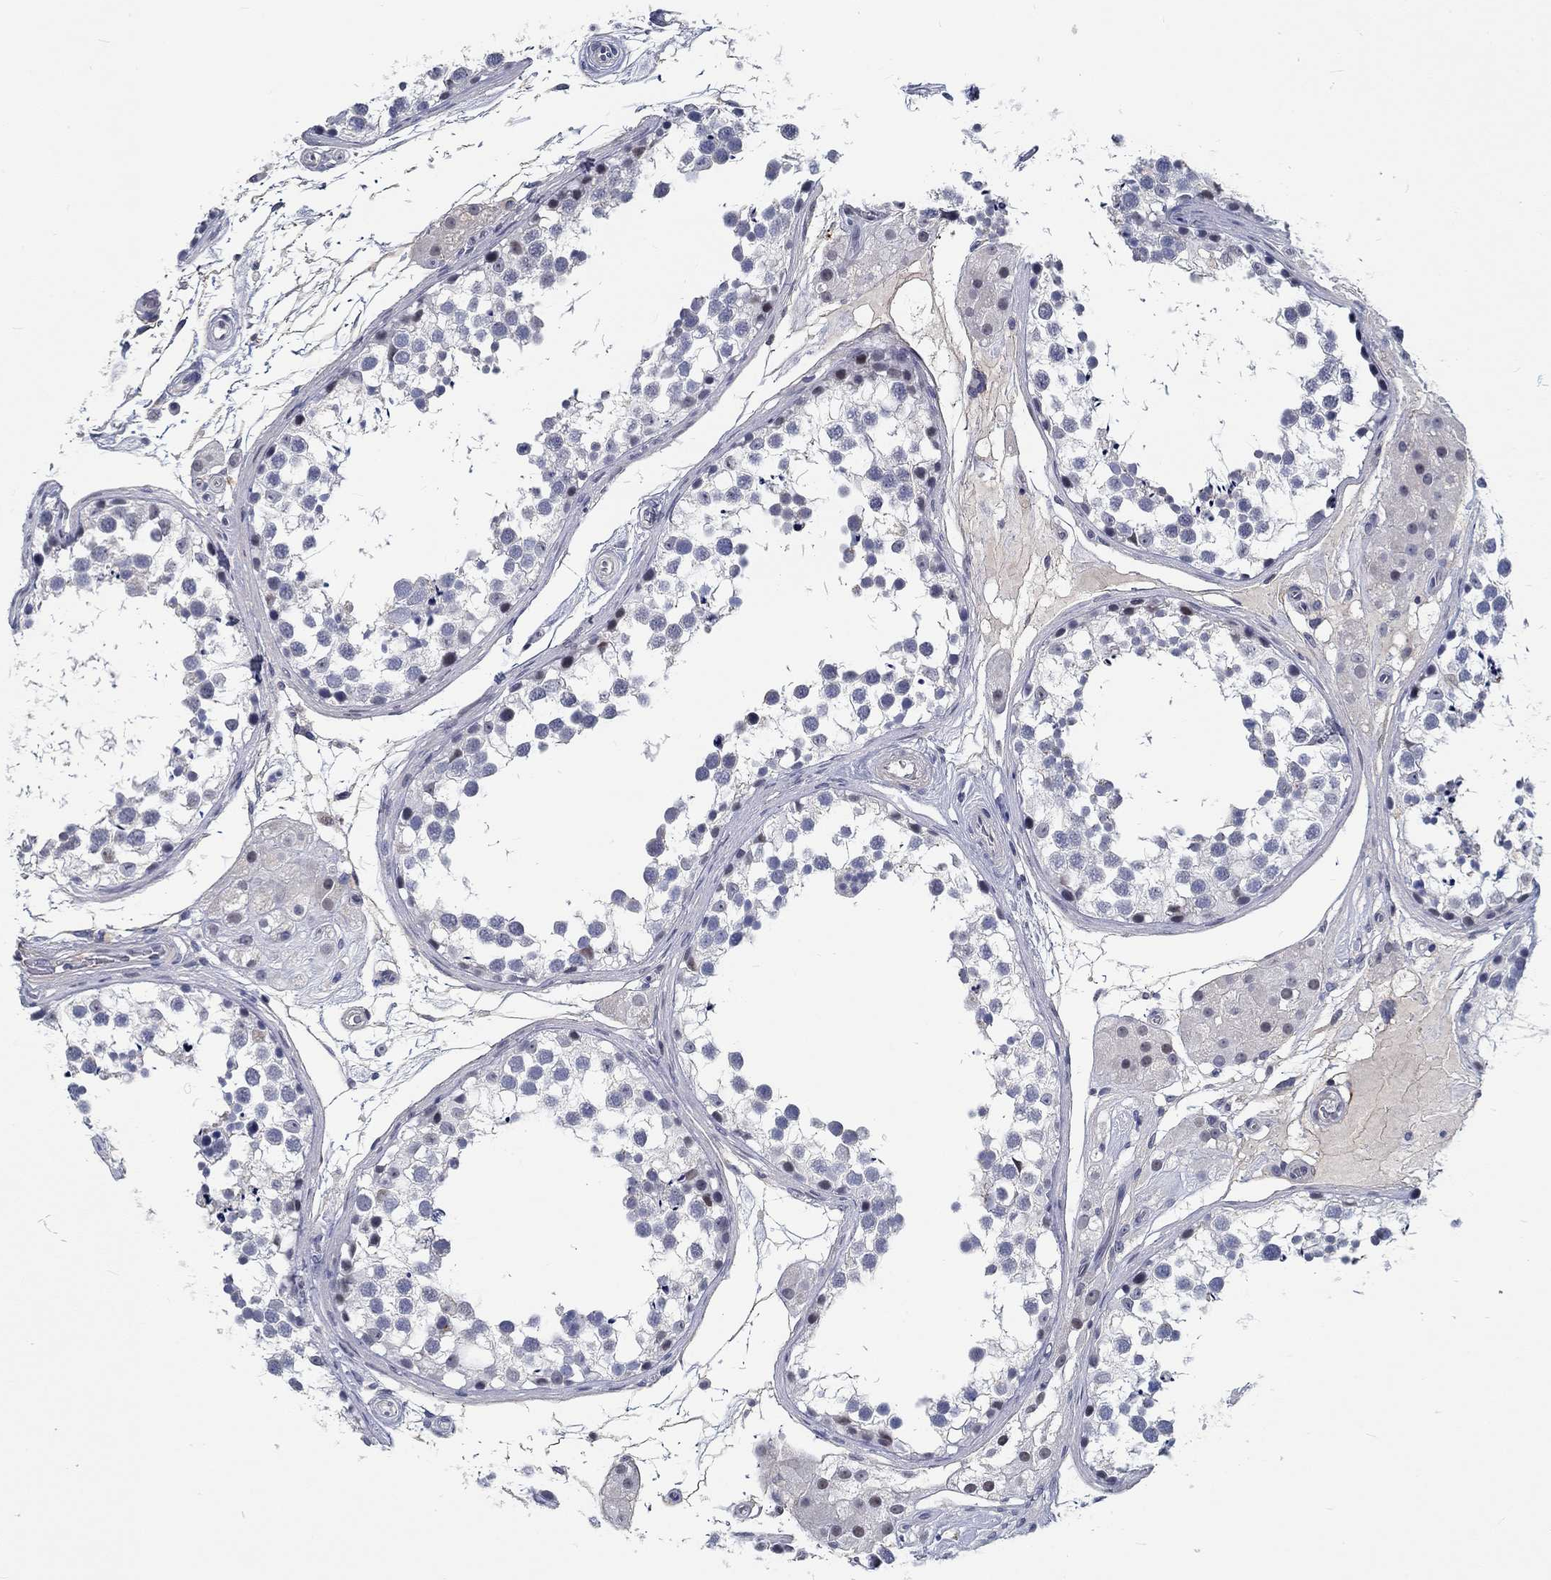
{"staining": {"intensity": "negative", "quantity": "none", "location": "none"}, "tissue": "testis", "cell_type": "Cells in seminiferous ducts", "image_type": "normal", "snomed": [{"axis": "morphology", "description": "Normal tissue, NOS"}, {"axis": "morphology", "description": "Seminoma, NOS"}, {"axis": "topography", "description": "Testis"}], "caption": "Immunohistochemistry (IHC) micrograph of unremarkable testis stained for a protein (brown), which displays no expression in cells in seminiferous ducts. (Brightfield microscopy of DAB (3,3'-diaminobenzidine) immunohistochemistry at high magnification).", "gene": "MYBPC1", "patient": {"sex": "male", "age": 65}}